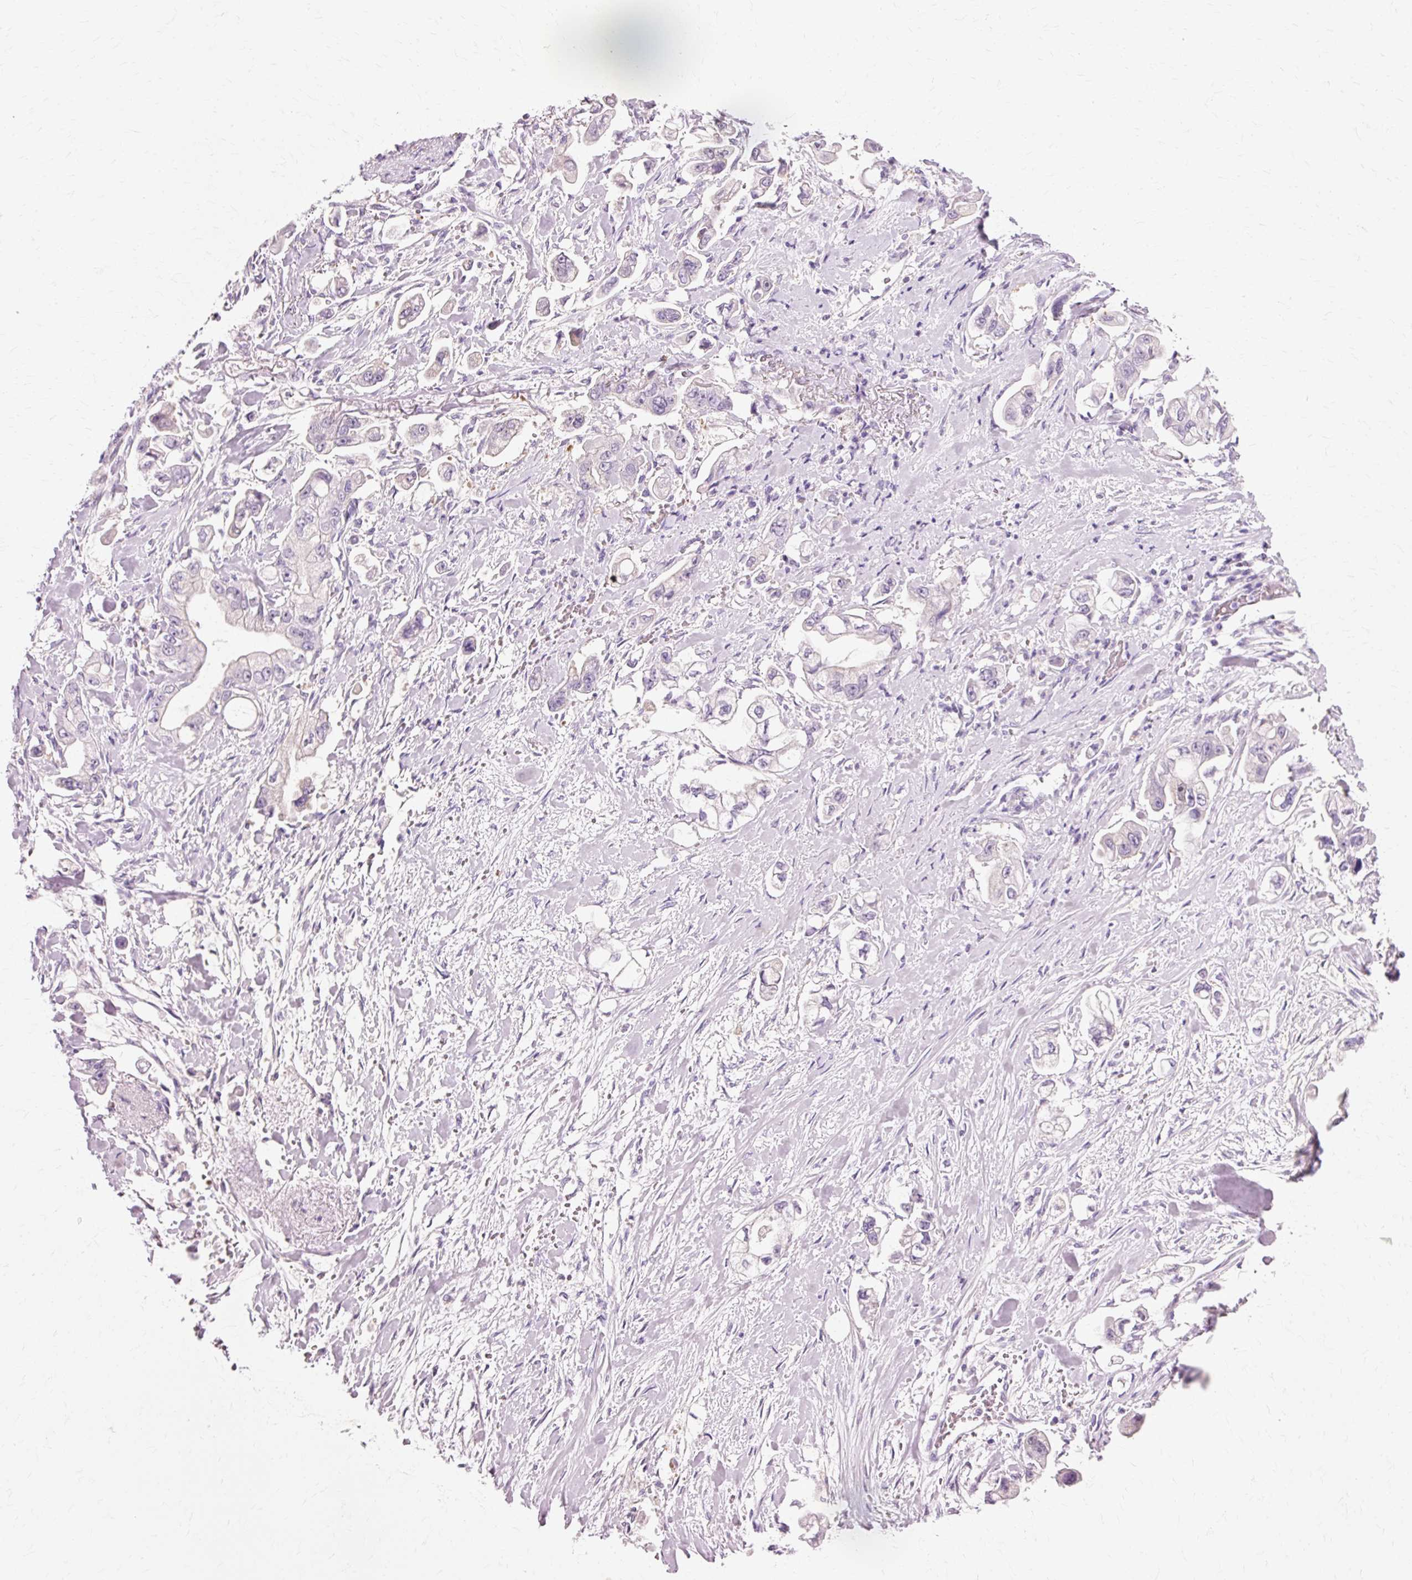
{"staining": {"intensity": "negative", "quantity": "none", "location": "none"}, "tissue": "stomach cancer", "cell_type": "Tumor cells", "image_type": "cancer", "snomed": [{"axis": "morphology", "description": "Adenocarcinoma, NOS"}, {"axis": "topography", "description": "Stomach"}], "caption": "Image shows no significant protein staining in tumor cells of stomach cancer (adenocarcinoma). (DAB (3,3'-diaminobenzidine) immunohistochemistry, high magnification).", "gene": "VN1R2", "patient": {"sex": "male", "age": 62}}